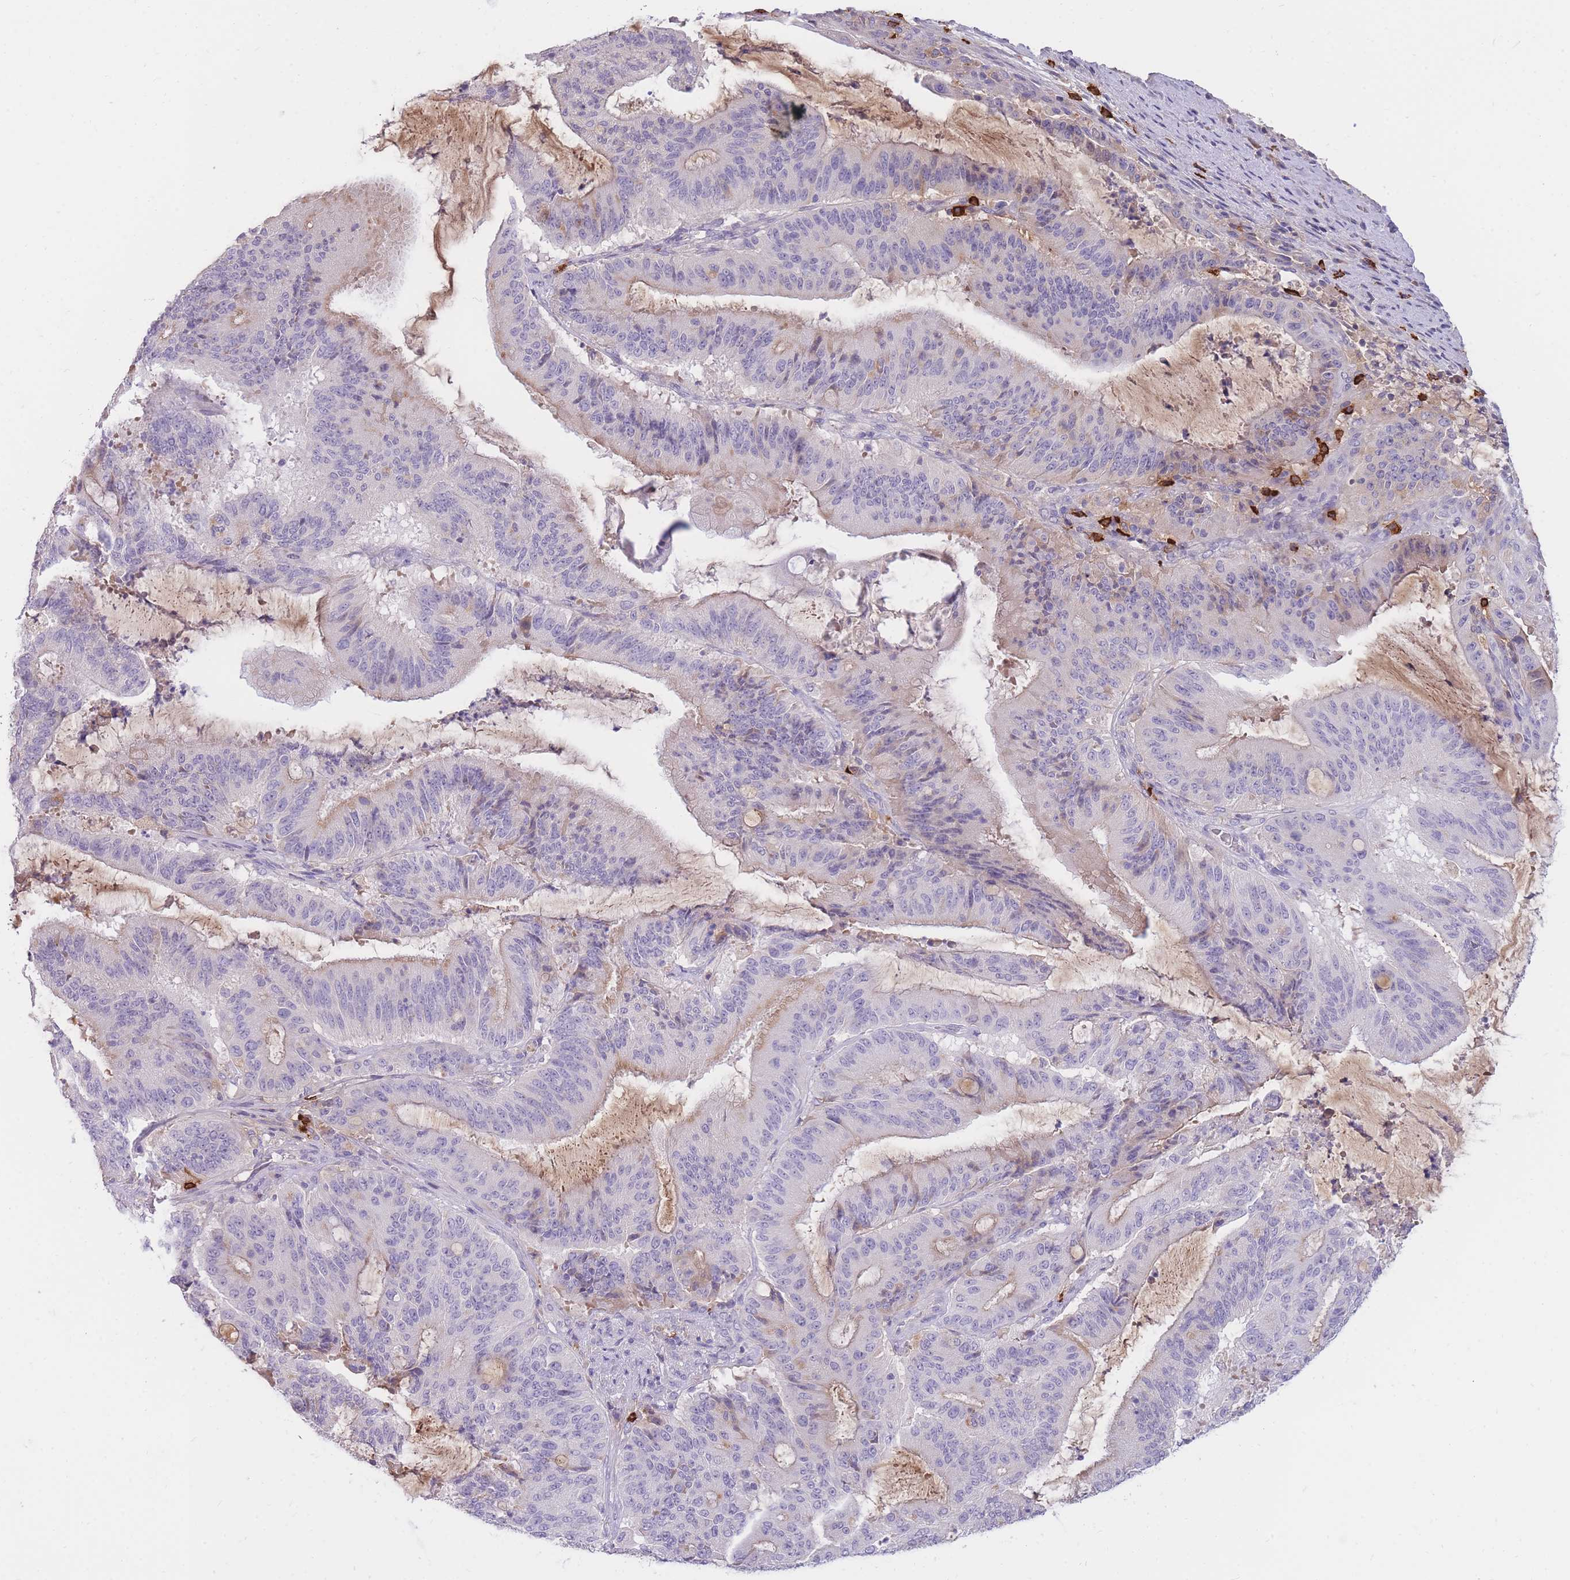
{"staining": {"intensity": "weak", "quantity": "<25%", "location": "cytoplasmic/membranous"}, "tissue": "liver cancer", "cell_type": "Tumor cells", "image_type": "cancer", "snomed": [{"axis": "morphology", "description": "Normal tissue, NOS"}, {"axis": "morphology", "description": "Cholangiocarcinoma"}, {"axis": "topography", "description": "Liver"}, {"axis": "topography", "description": "Peripheral nerve tissue"}], "caption": "A micrograph of human liver cholangiocarcinoma is negative for staining in tumor cells.", "gene": "TPSD1", "patient": {"sex": "female", "age": 73}}